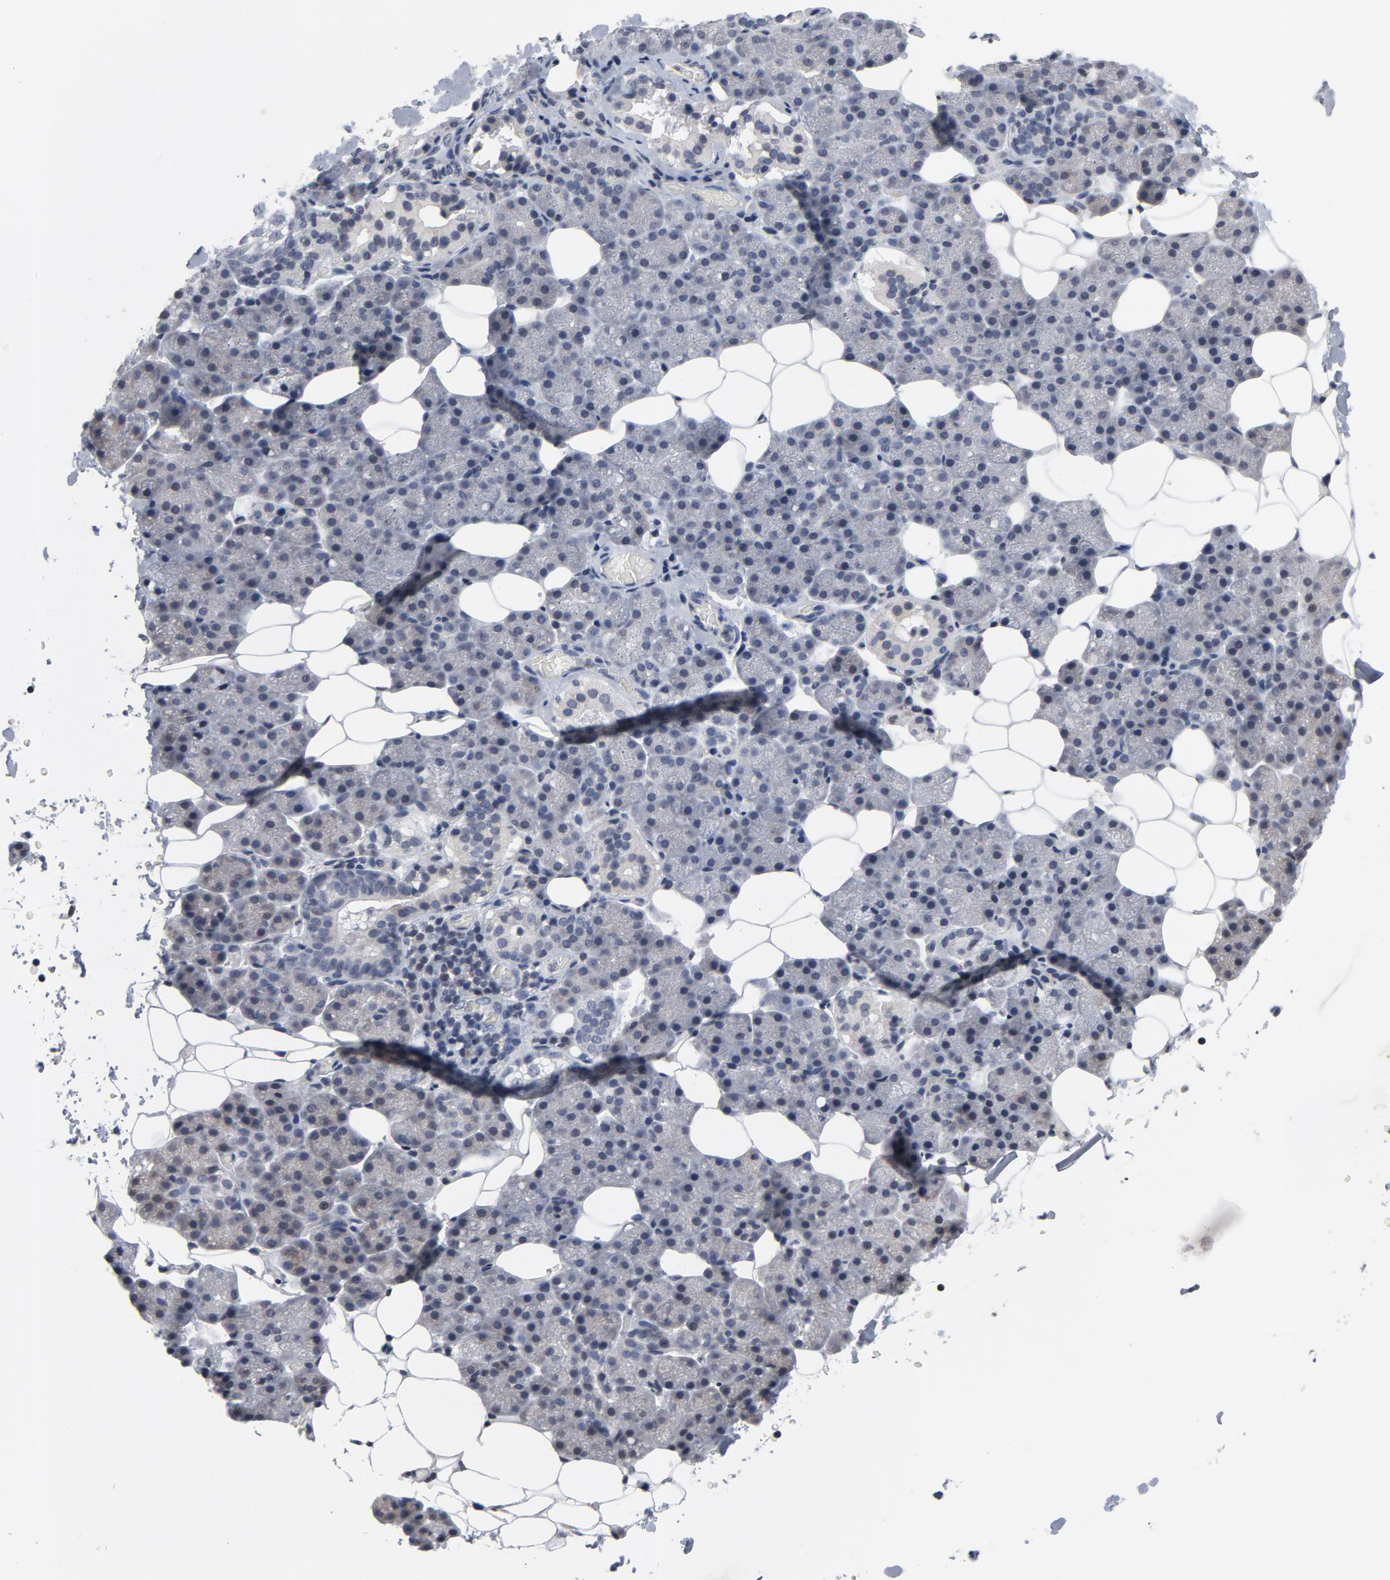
{"staining": {"intensity": "negative", "quantity": "none", "location": "none"}, "tissue": "salivary gland", "cell_type": "Glandular cells", "image_type": "normal", "snomed": [{"axis": "morphology", "description": "Normal tissue, NOS"}, {"axis": "topography", "description": "Lymph node"}, {"axis": "topography", "description": "Salivary gland"}], "caption": "An immunohistochemistry histopathology image of unremarkable salivary gland is shown. There is no staining in glandular cells of salivary gland.", "gene": "TCL1A", "patient": {"sex": "male", "age": 8}}